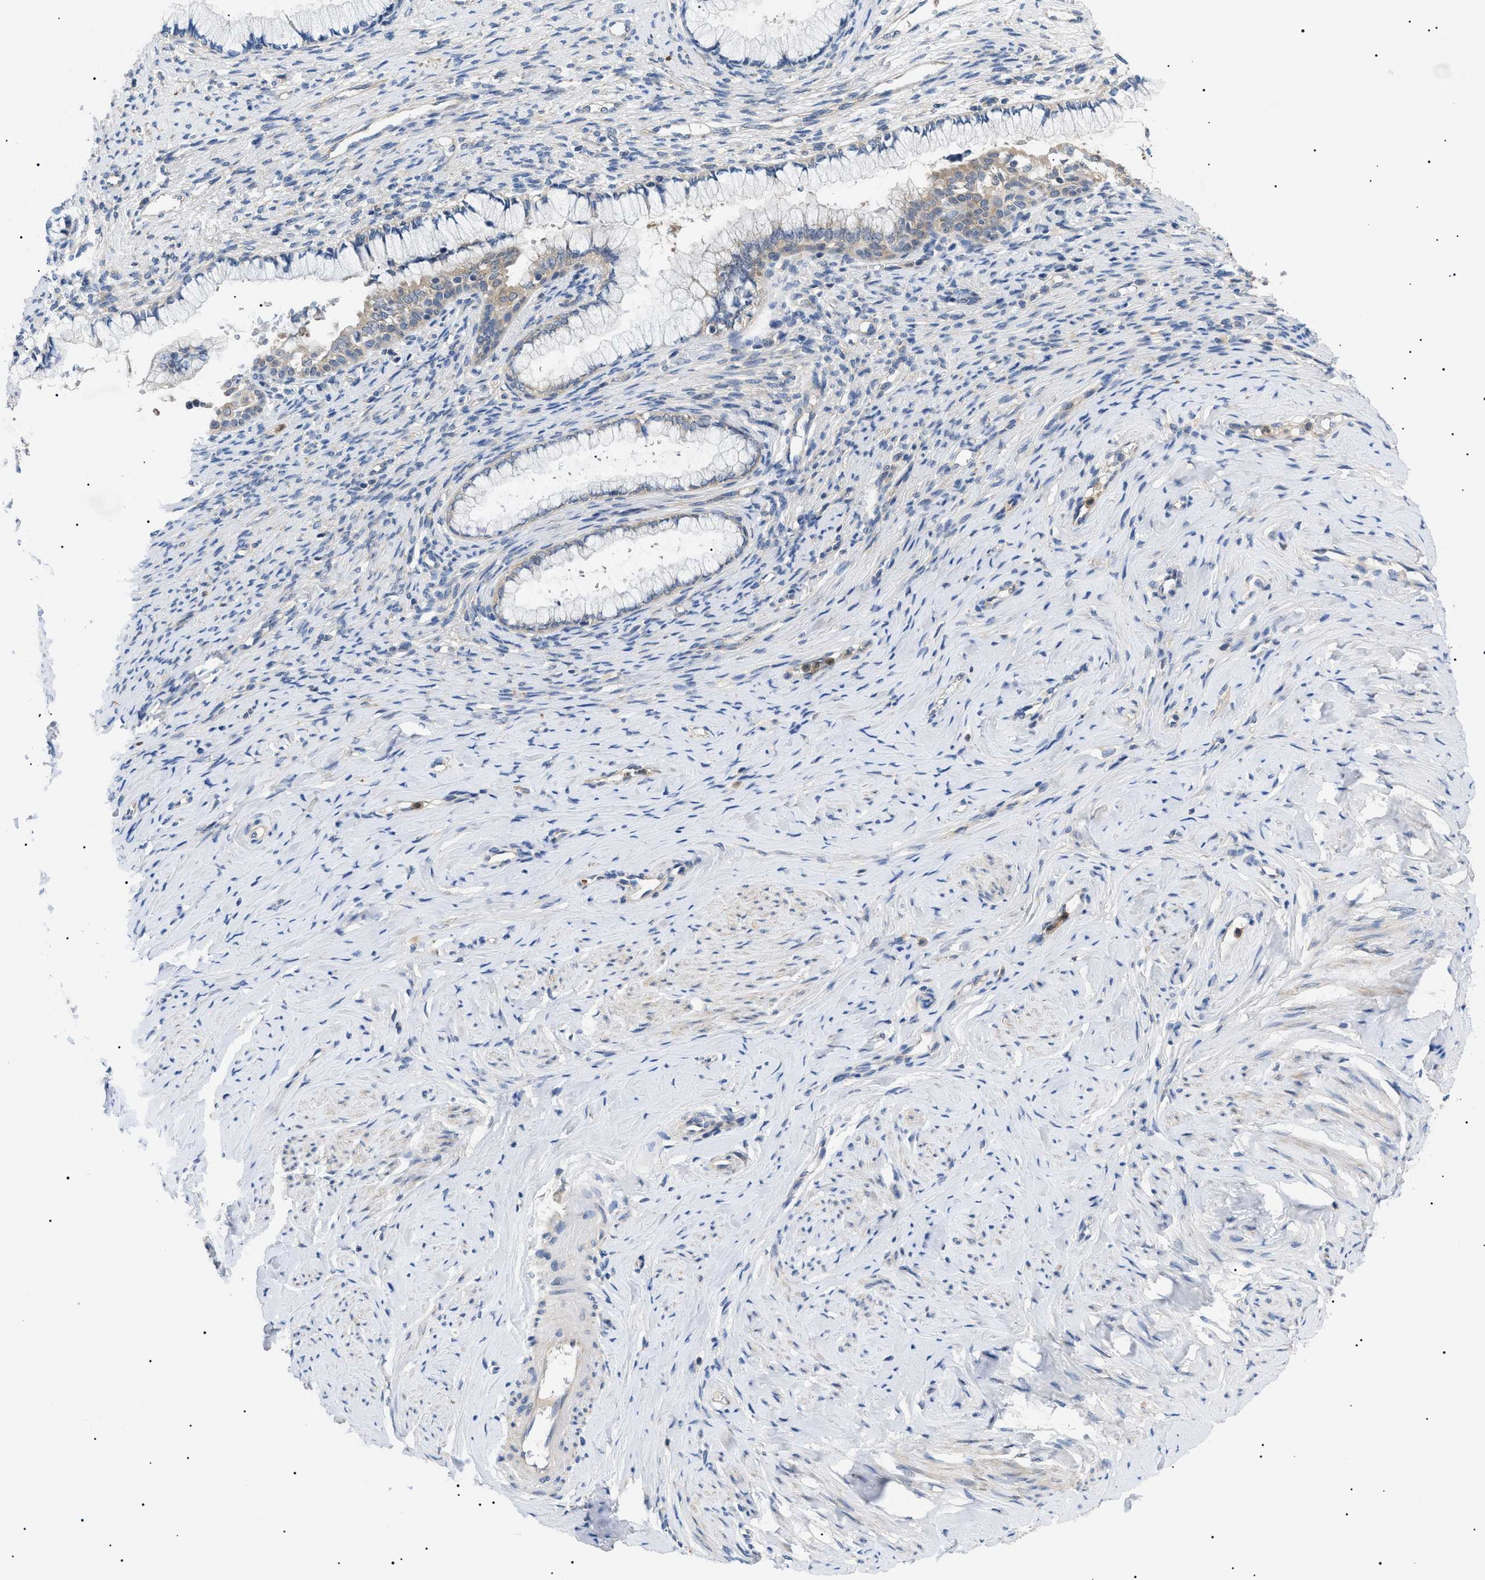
{"staining": {"intensity": "weak", "quantity": "<25%", "location": "cytoplasmic/membranous"}, "tissue": "cervical cancer", "cell_type": "Tumor cells", "image_type": "cancer", "snomed": [{"axis": "morphology", "description": "Squamous cell carcinoma, NOS"}, {"axis": "topography", "description": "Cervix"}], "caption": "Tumor cells are negative for brown protein staining in cervical cancer (squamous cell carcinoma).", "gene": "RIPK1", "patient": {"sex": "female", "age": 63}}